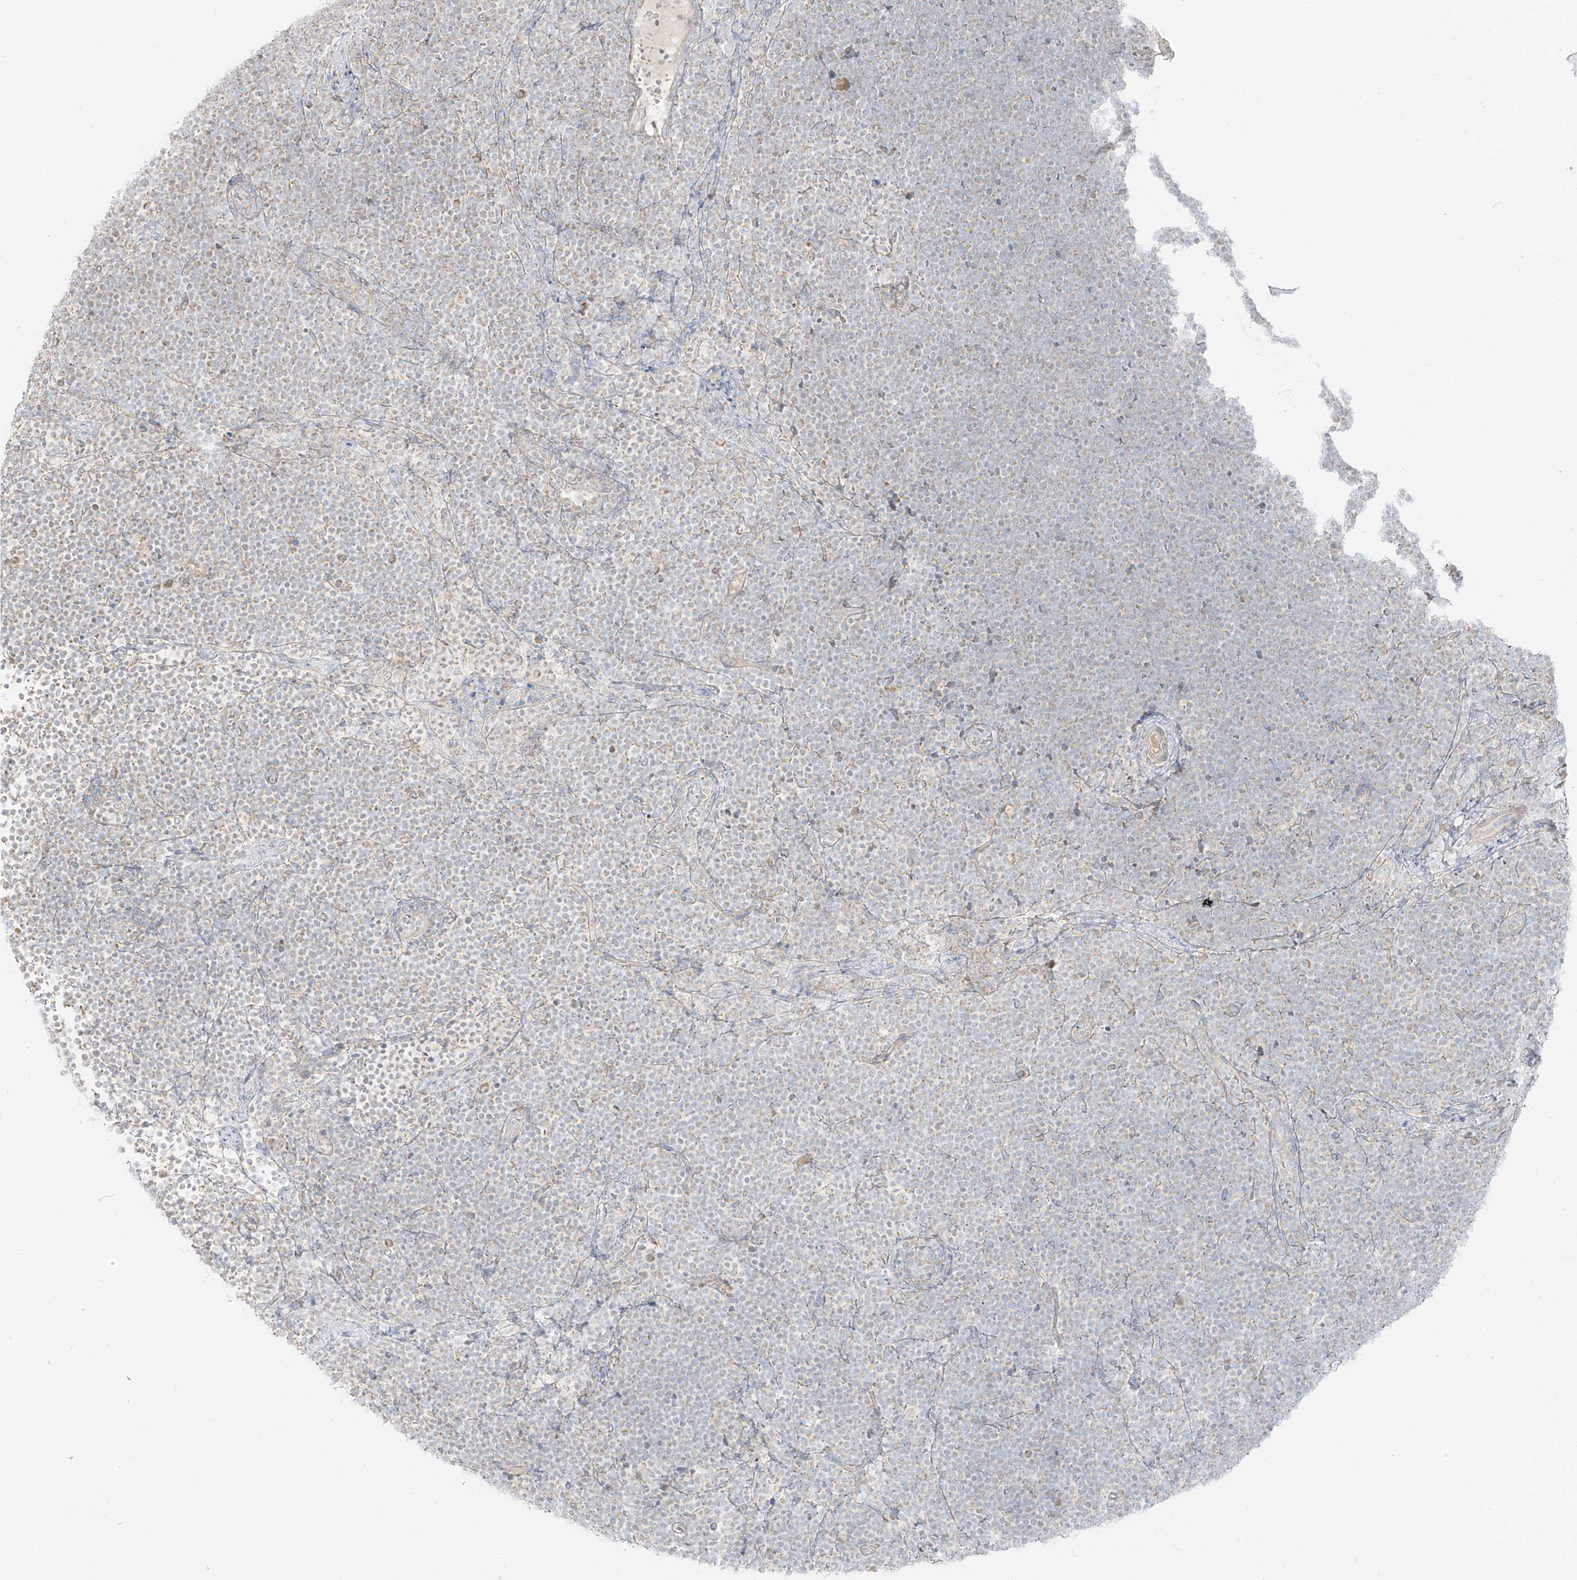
{"staining": {"intensity": "negative", "quantity": "none", "location": "none"}, "tissue": "lymphoma", "cell_type": "Tumor cells", "image_type": "cancer", "snomed": [{"axis": "morphology", "description": "Malignant lymphoma, non-Hodgkin's type, High grade"}, {"axis": "topography", "description": "Lymph node"}], "caption": "Human malignant lymphoma, non-Hodgkin's type (high-grade) stained for a protein using immunohistochemistry (IHC) shows no expression in tumor cells.", "gene": "ZIM3", "patient": {"sex": "male", "age": 13}}